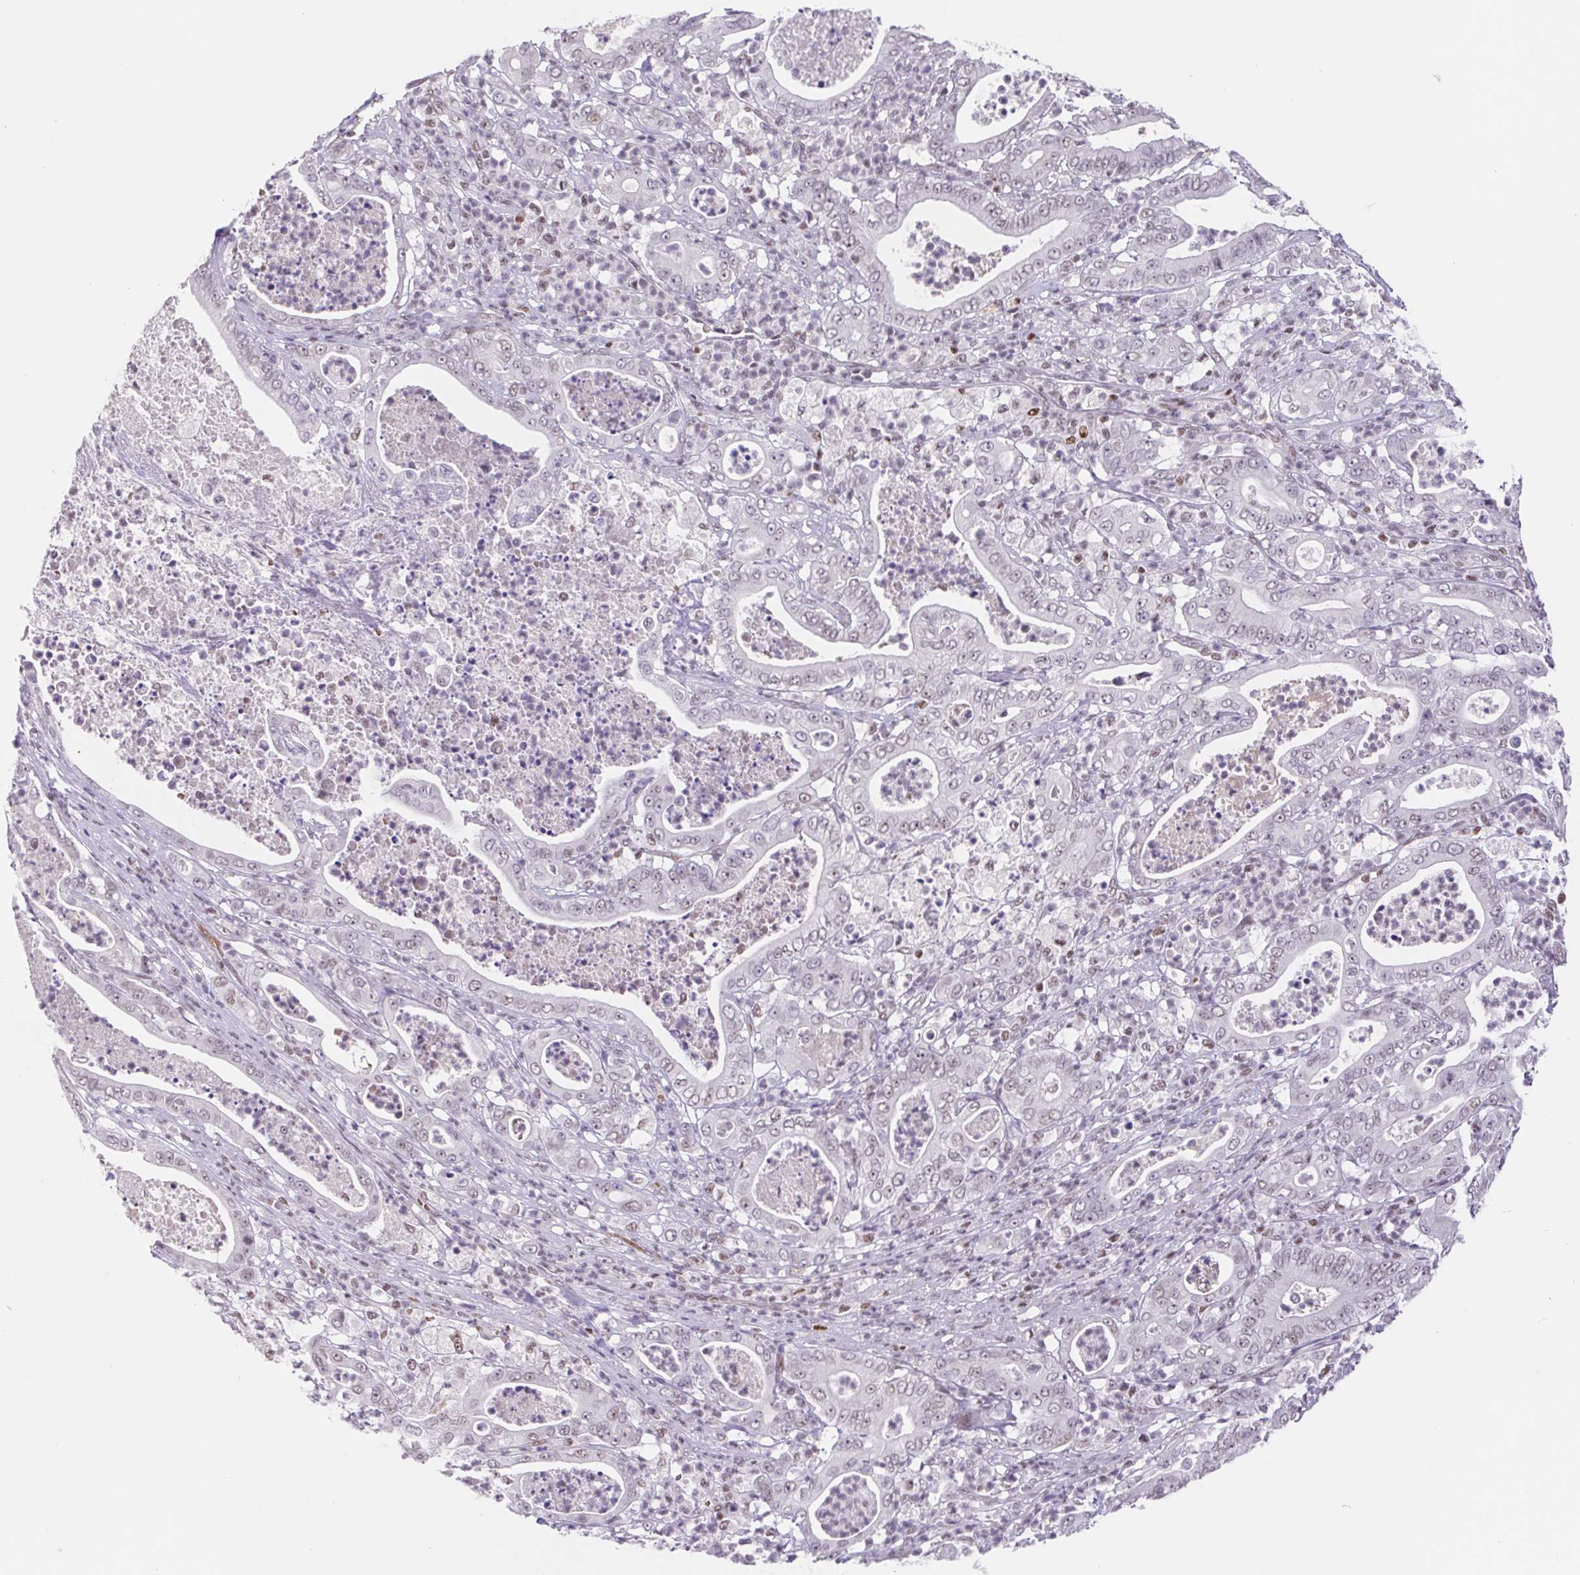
{"staining": {"intensity": "weak", "quantity": "25%-75%", "location": "nuclear"}, "tissue": "pancreatic cancer", "cell_type": "Tumor cells", "image_type": "cancer", "snomed": [{"axis": "morphology", "description": "Adenocarcinoma, NOS"}, {"axis": "topography", "description": "Pancreas"}], "caption": "Immunohistochemistry (IHC) micrograph of pancreatic cancer stained for a protein (brown), which exhibits low levels of weak nuclear staining in approximately 25%-75% of tumor cells.", "gene": "TRERF1", "patient": {"sex": "male", "age": 71}}